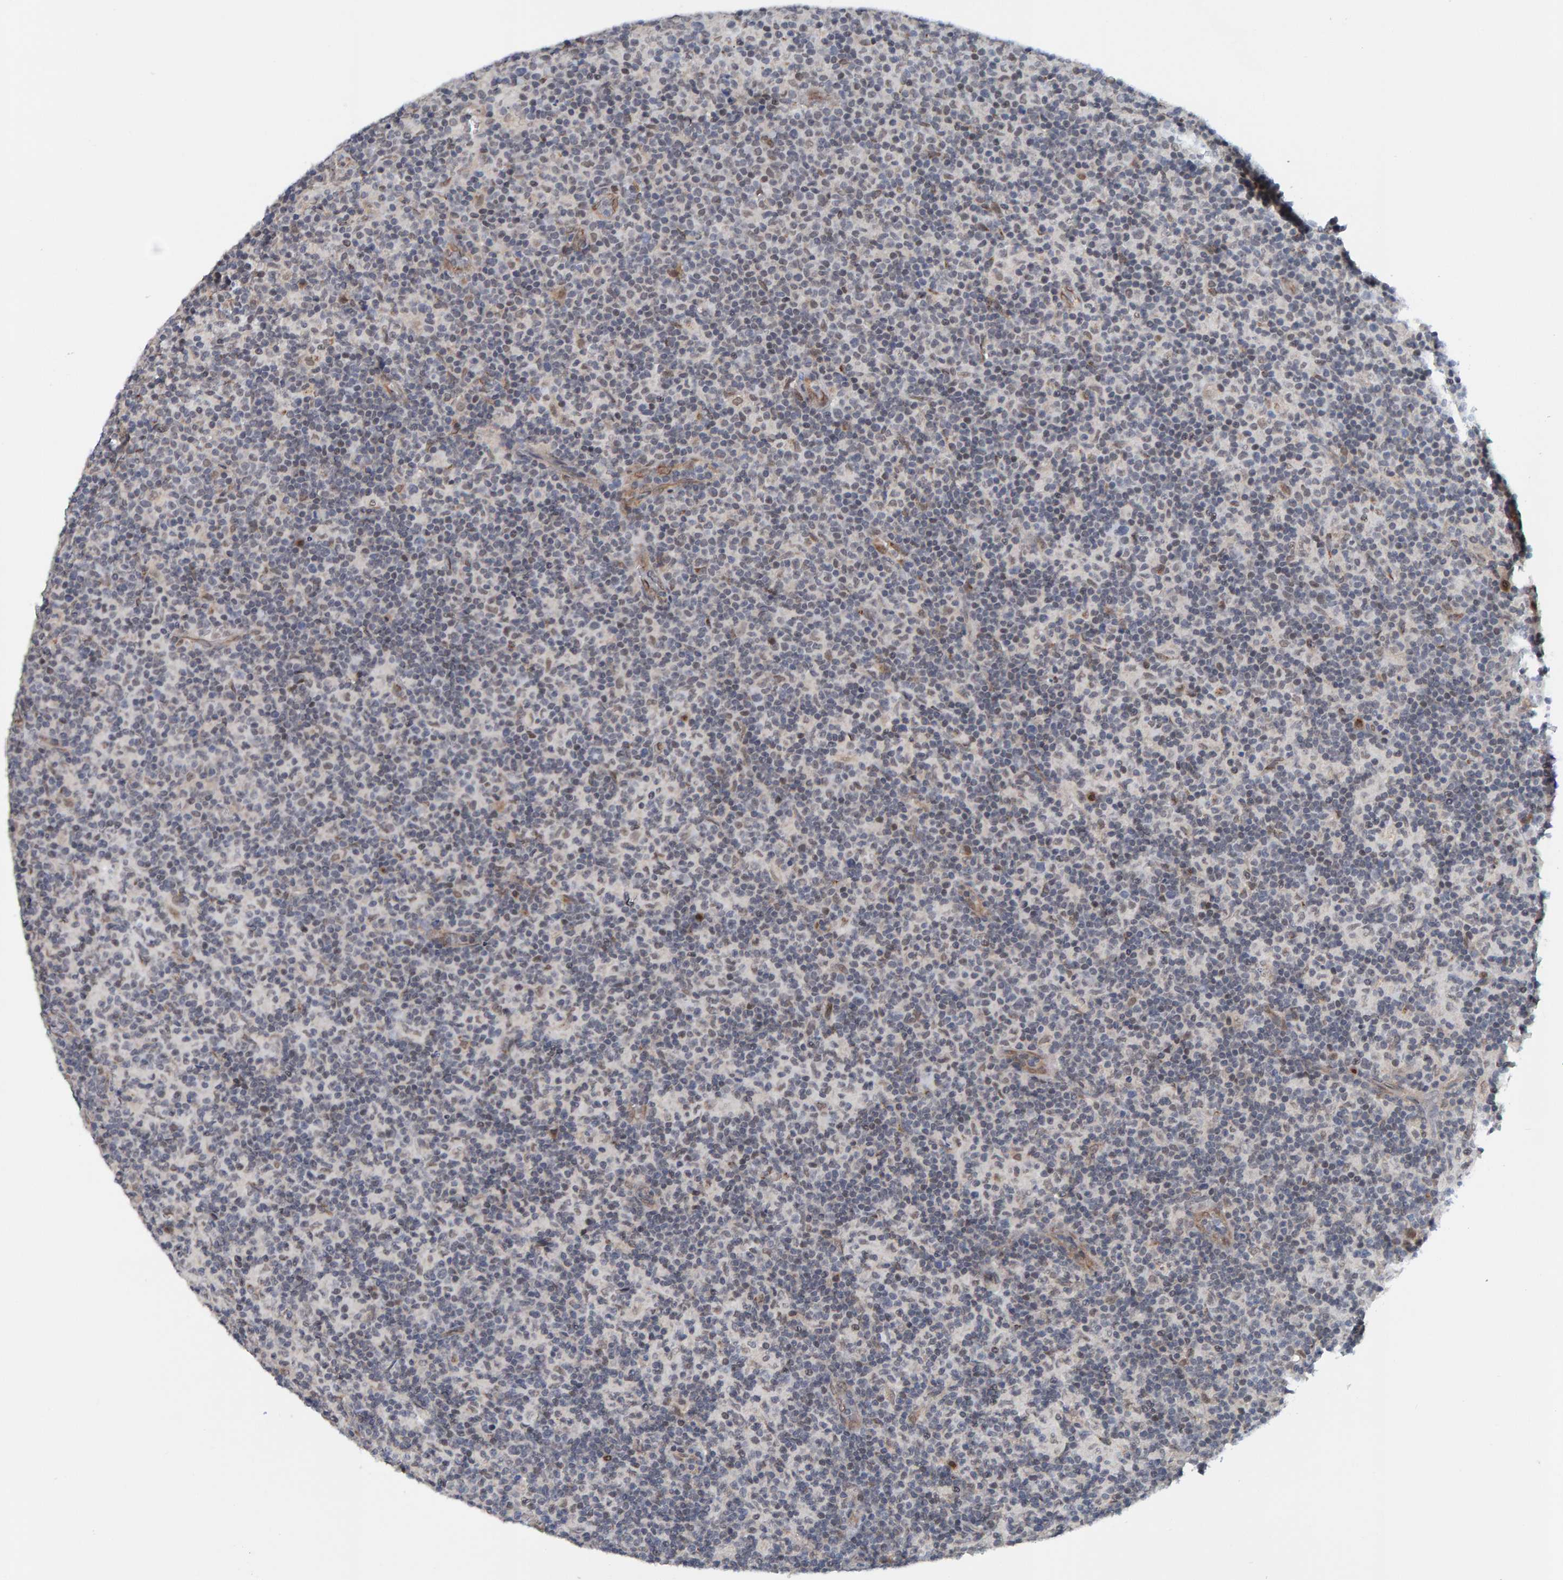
{"staining": {"intensity": "weak", "quantity": "<25%", "location": "nuclear"}, "tissue": "lymph node", "cell_type": "Germinal center cells", "image_type": "normal", "snomed": [{"axis": "morphology", "description": "Normal tissue, NOS"}, {"axis": "morphology", "description": "Inflammation, NOS"}, {"axis": "topography", "description": "Lymph node"}], "caption": "DAB immunohistochemical staining of benign lymph node exhibits no significant expression in germinal center cells. (Stains: DAB (3,3'-diaminobenzidine) immunohistochemistry with hematoxylin counter stain, Microscopy: brightfield microscopy at high magnification).", "gene": "SCRN2", "patient": {"sex": "male", "age": 55}}